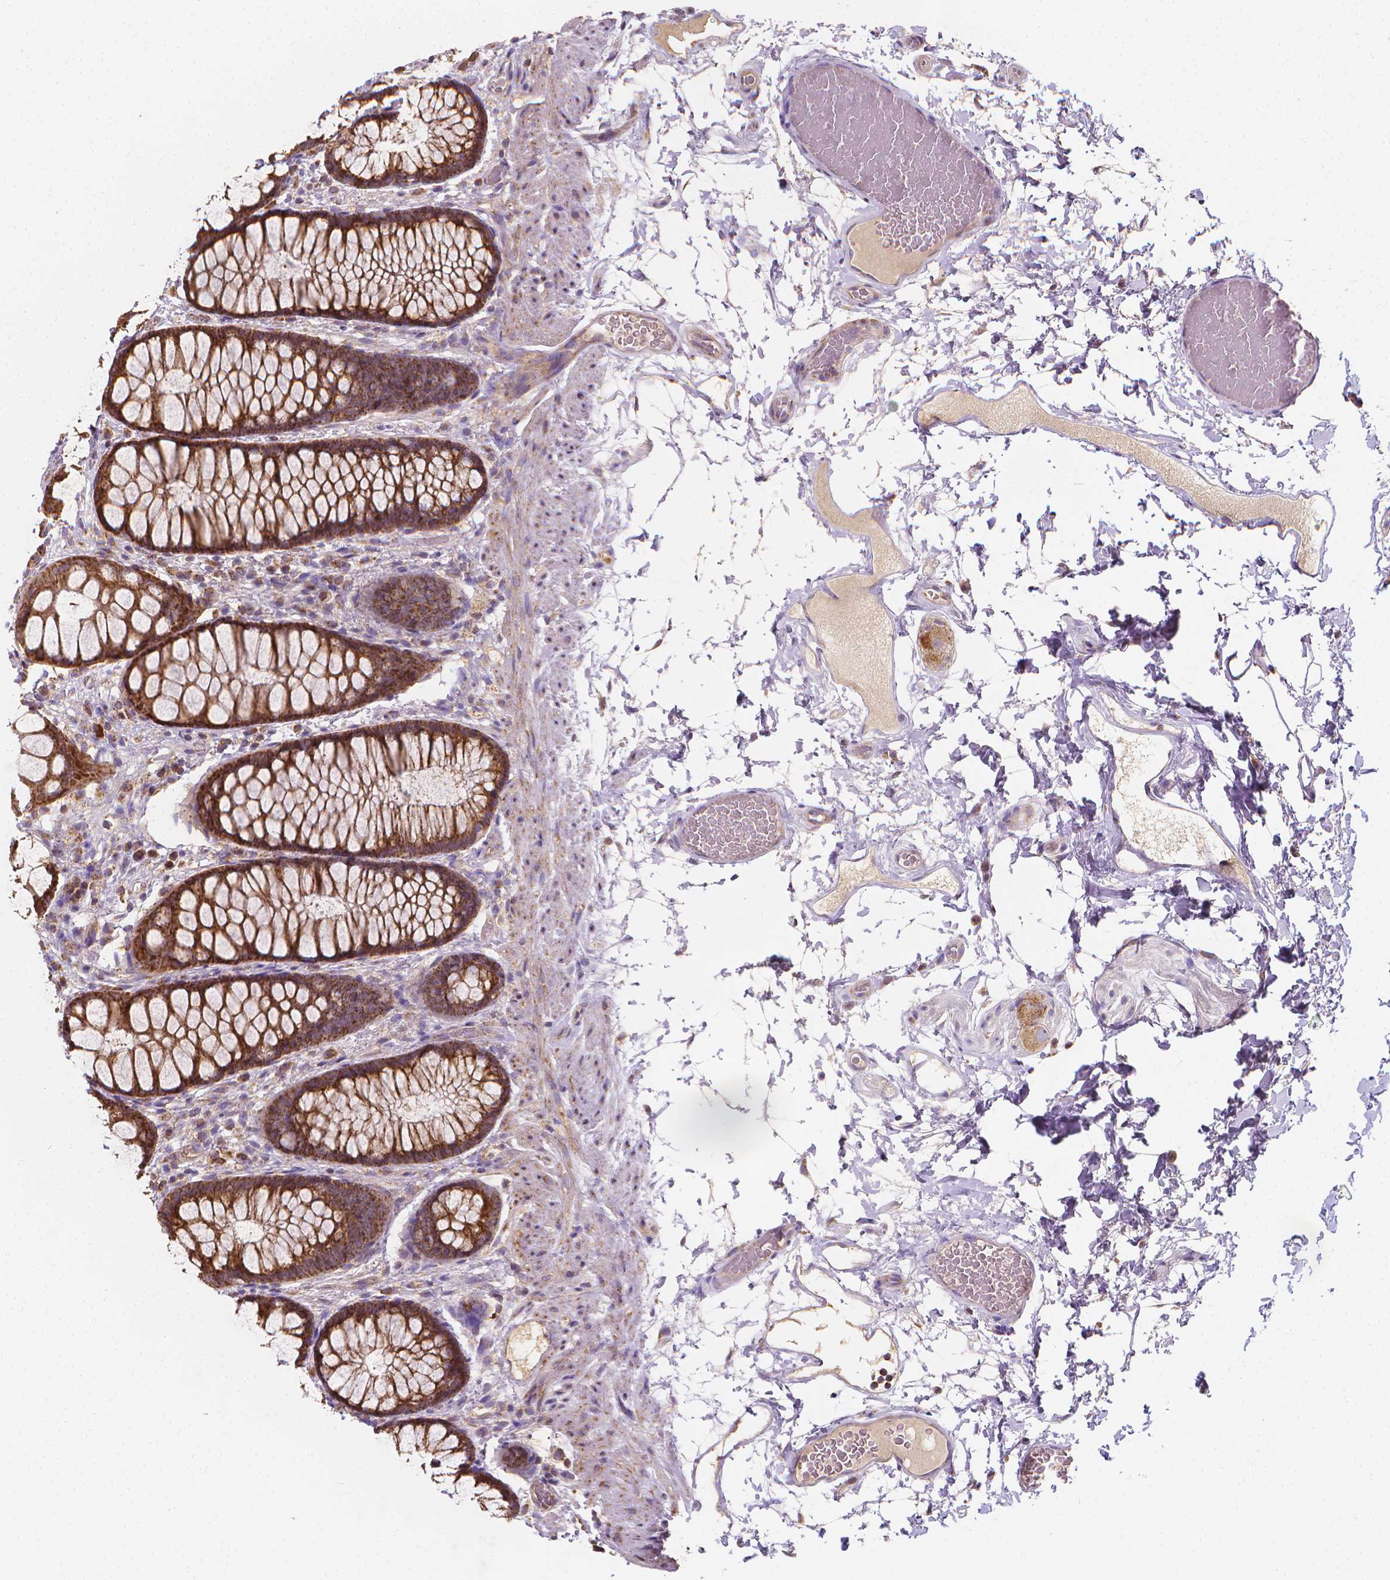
{"staining": {"intensity": "strong", "quantity": ">75%", "location": "cytoplasmic/membranous"}, "tissue": "rectum", "cell_type": "Glandular cells", "image_type": "normal", "snomed": [{"axis": "morphology", "description": "Normal tissue, NOS"}, {"axis": "topography", "description": "Rectum"}], "caption": "Immunohistochemical staining of normal human rectum shows >75% levels of strong cytoplasmic/membranous protein positivity in about >75% of glandular cells.", "gene": "SNCAIP", "patient": {"sex": "female", "age": 62}}